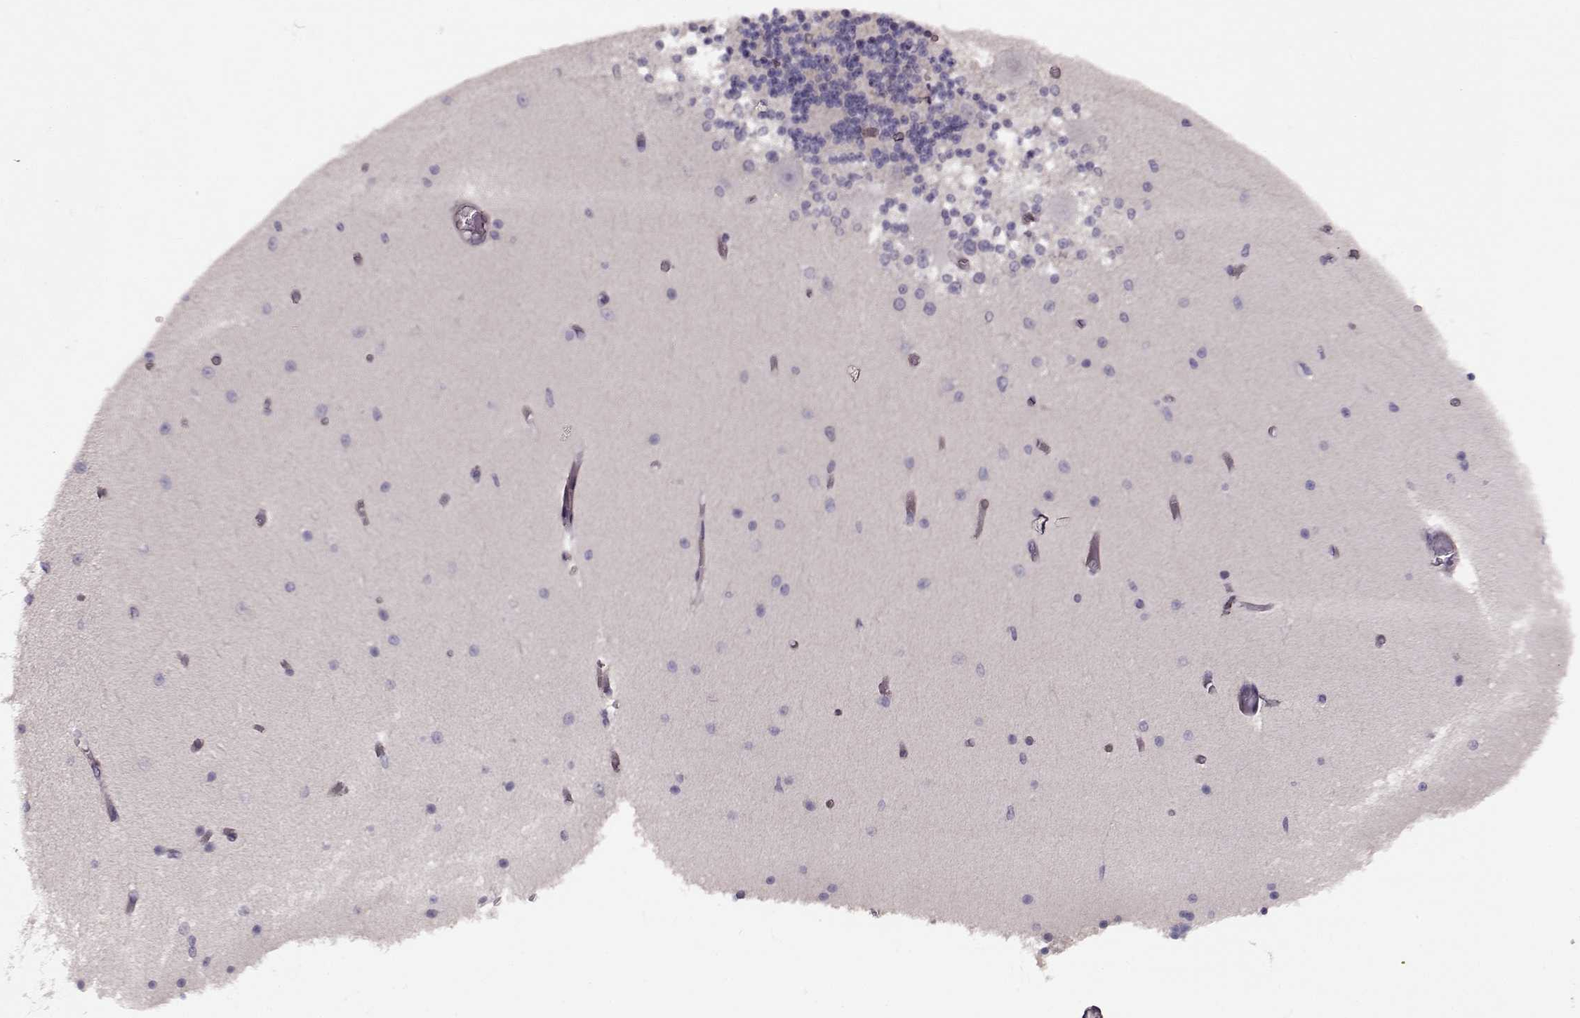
{"staining": {"intensity": "negative", "quantity": "none", "location": "none"}, "tissue": "cerebellum", "cell_type": "Cells in granular layer", "image_type": "normal", "snomed": [{"axis": "morphology", "description": "Normal tissue, NOS"}, {"axis": "topography", "description": "Cerebellum"}], "caption": "IHC of benign cerebellum demonstrates no staining in cells in granular layer.", "gene": "SLAIN2", "patient": {"sex": "female", "age": 28}}